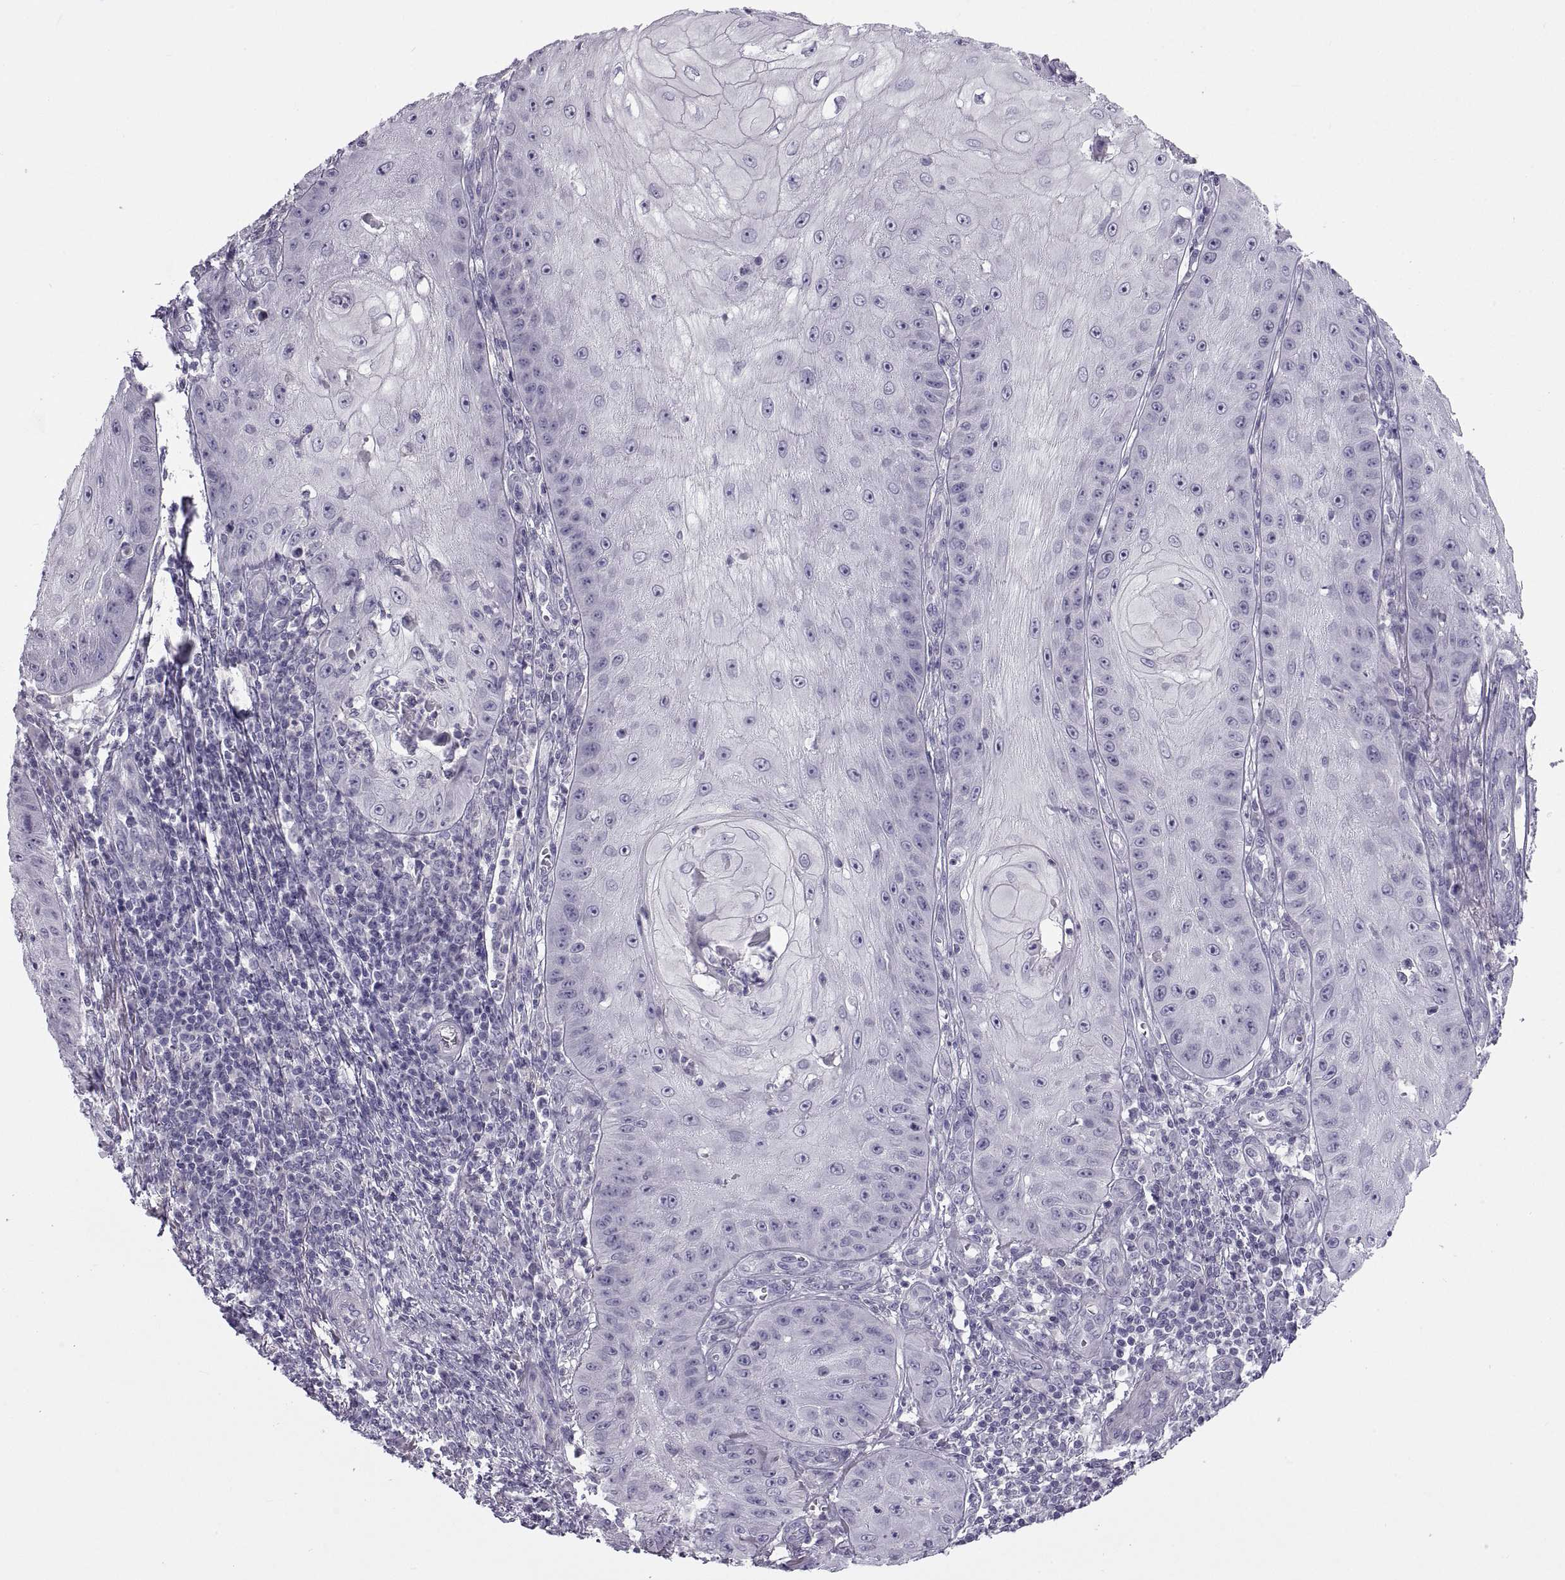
{"staining": {"intensity": "negative", "quantity": "none", "location": "none"}, "tissue": "skin cancer", "cell_type": "Tumor cells", "image_type": "cancer", "snomed": [{"axis": "morphology", "description": "Squamous cell carcinoma, NOS"}, {"axis": "topography", "description": "Skin"}], "caption": "The histopathology image reveals no staining of tumor cells in skin cancer. Nuclei are stained in blue.", "gene": "BSPH1", "patient": {"sex": "male", "age": 70}}